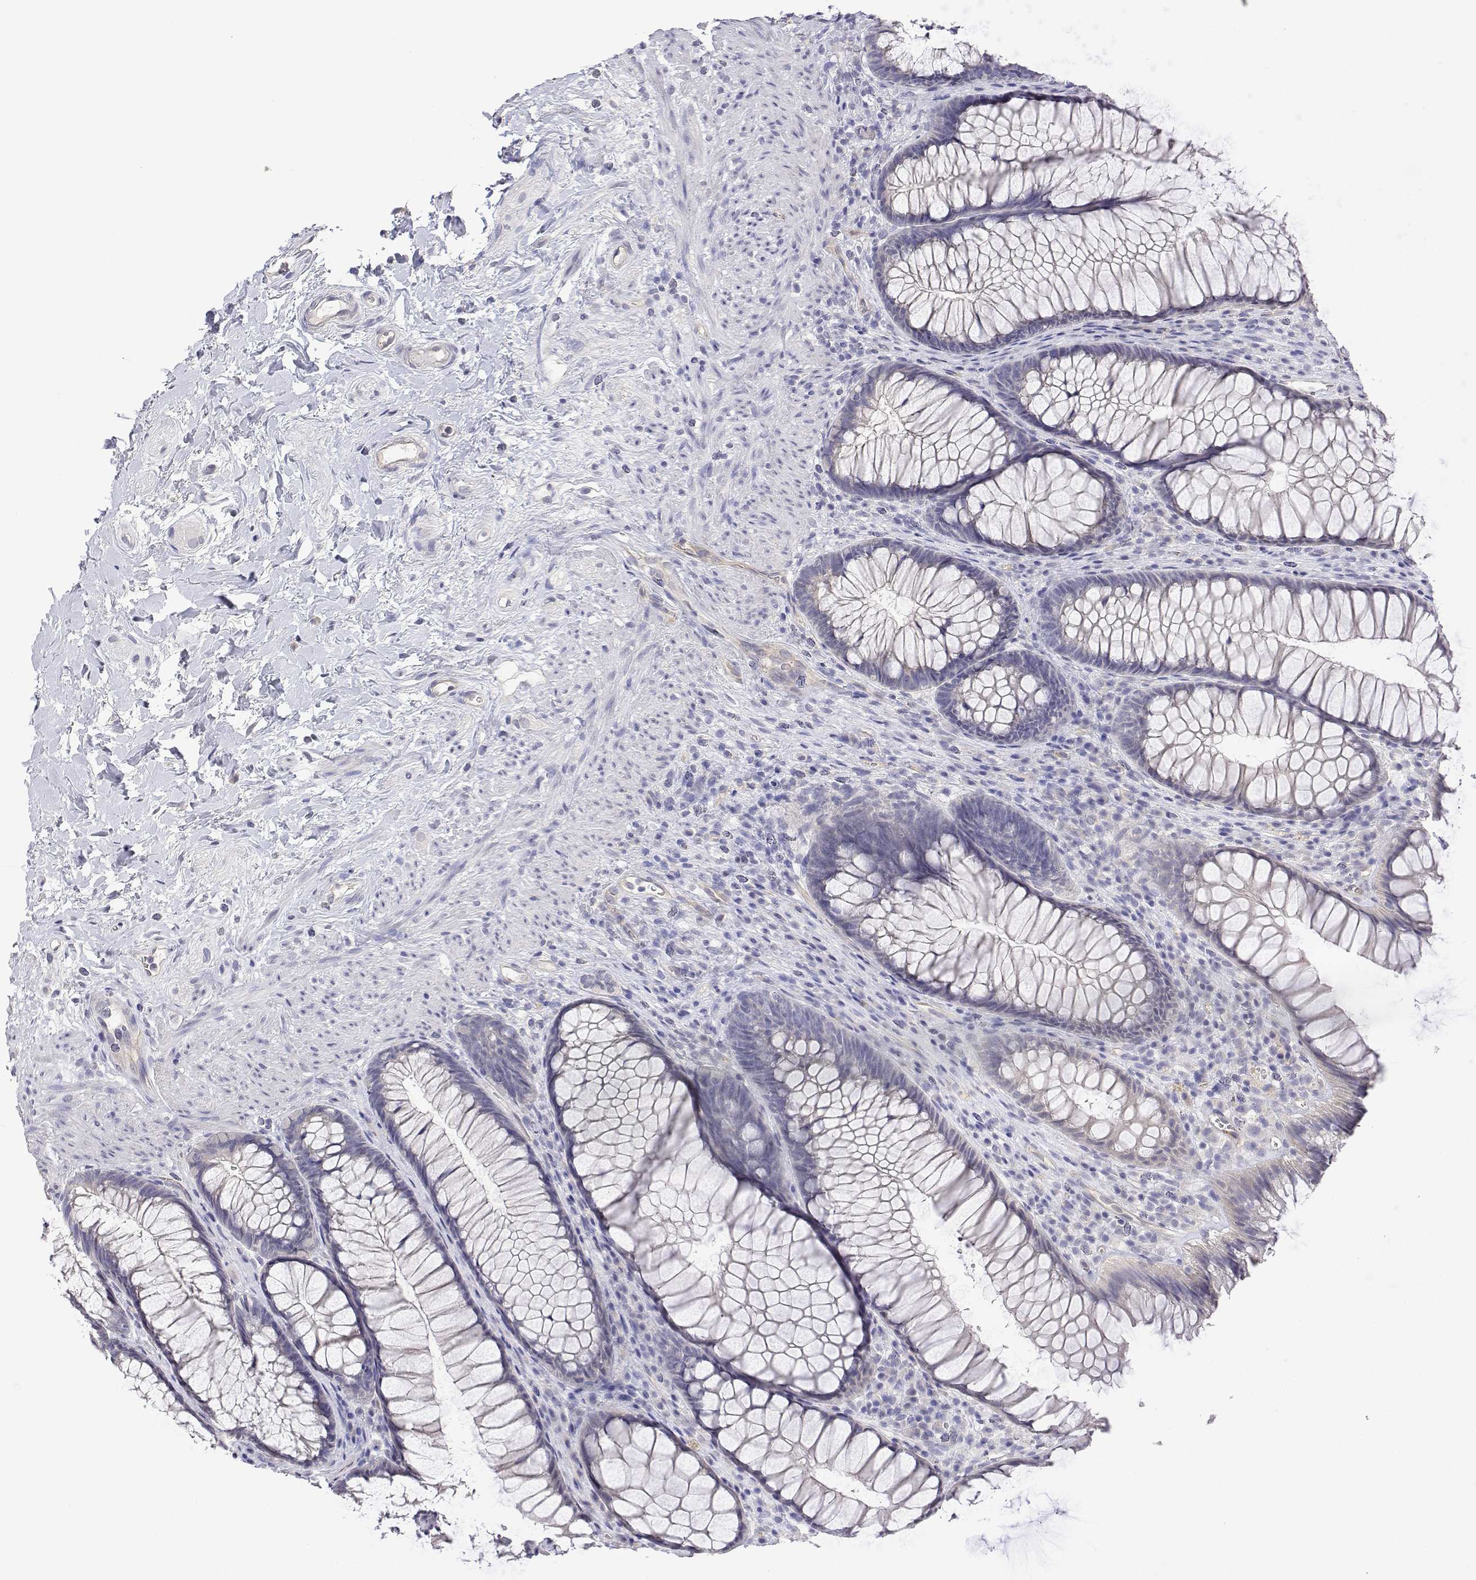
{"staining": {"intensity": "negative", "quantity": "none", "location": "none"}, "tissue": "rectum", "cell_type": "Glandular cells", "image_type": "normal", "snomed": [{"axis": "morphology", "description": "Normal tissue, NOS"}, {"axis": "topography", "description": "Smooth muscle"}, {"axis": "topography", "description": "Rectum"}], "caption": "An image of rectum stained for a protein demonstrates no brown staining in glandular cells.", "gene": "PLCB1", "patient": {"sex": "male", "age": 53}}